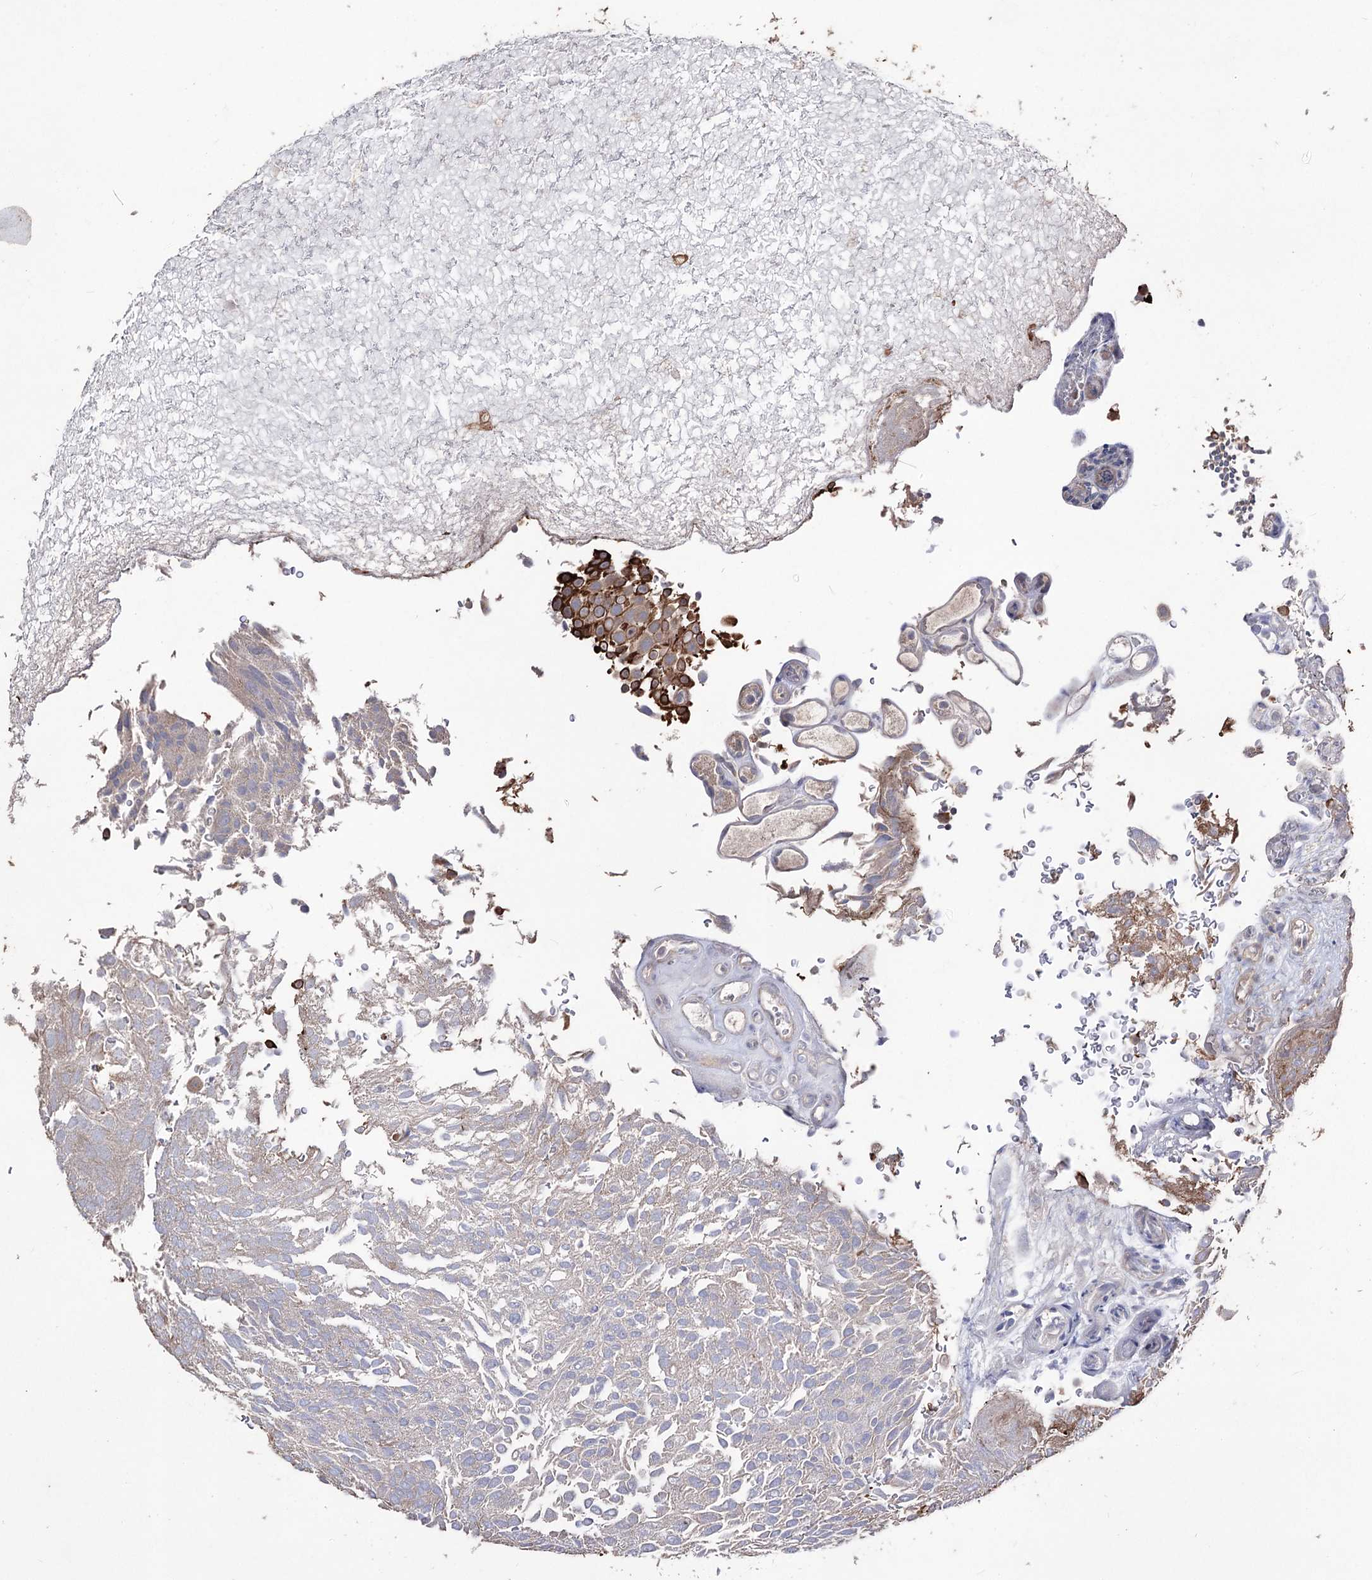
{"staining": {"intensity": "moderate", "quantity": "<25%", "location": "cytoplasmic/membranous"}, "tissue": "urothelial cancer", "cell_type": "Tumor cells", "image_type": "cancer", "snomed": [{"axis": "morphology", "description": "Urothelial carcinoma, Low grade"}, {"axis": "topography", "description": "Urinary bladder"}], "caption": "The immunohistochemical stain shows moderate cytoplasmic/membranous staining in tumor cells of low-grade urothelial carcinoma tissue. The protein of interest is stained brown, and the nuclei are stained in blue (DAB (3,3'-diaminobenzidine) IHC with brightfield microscopy, high magnification).", "gene": "CPNE8", "patient": {"sex": "male", "age": 78}}